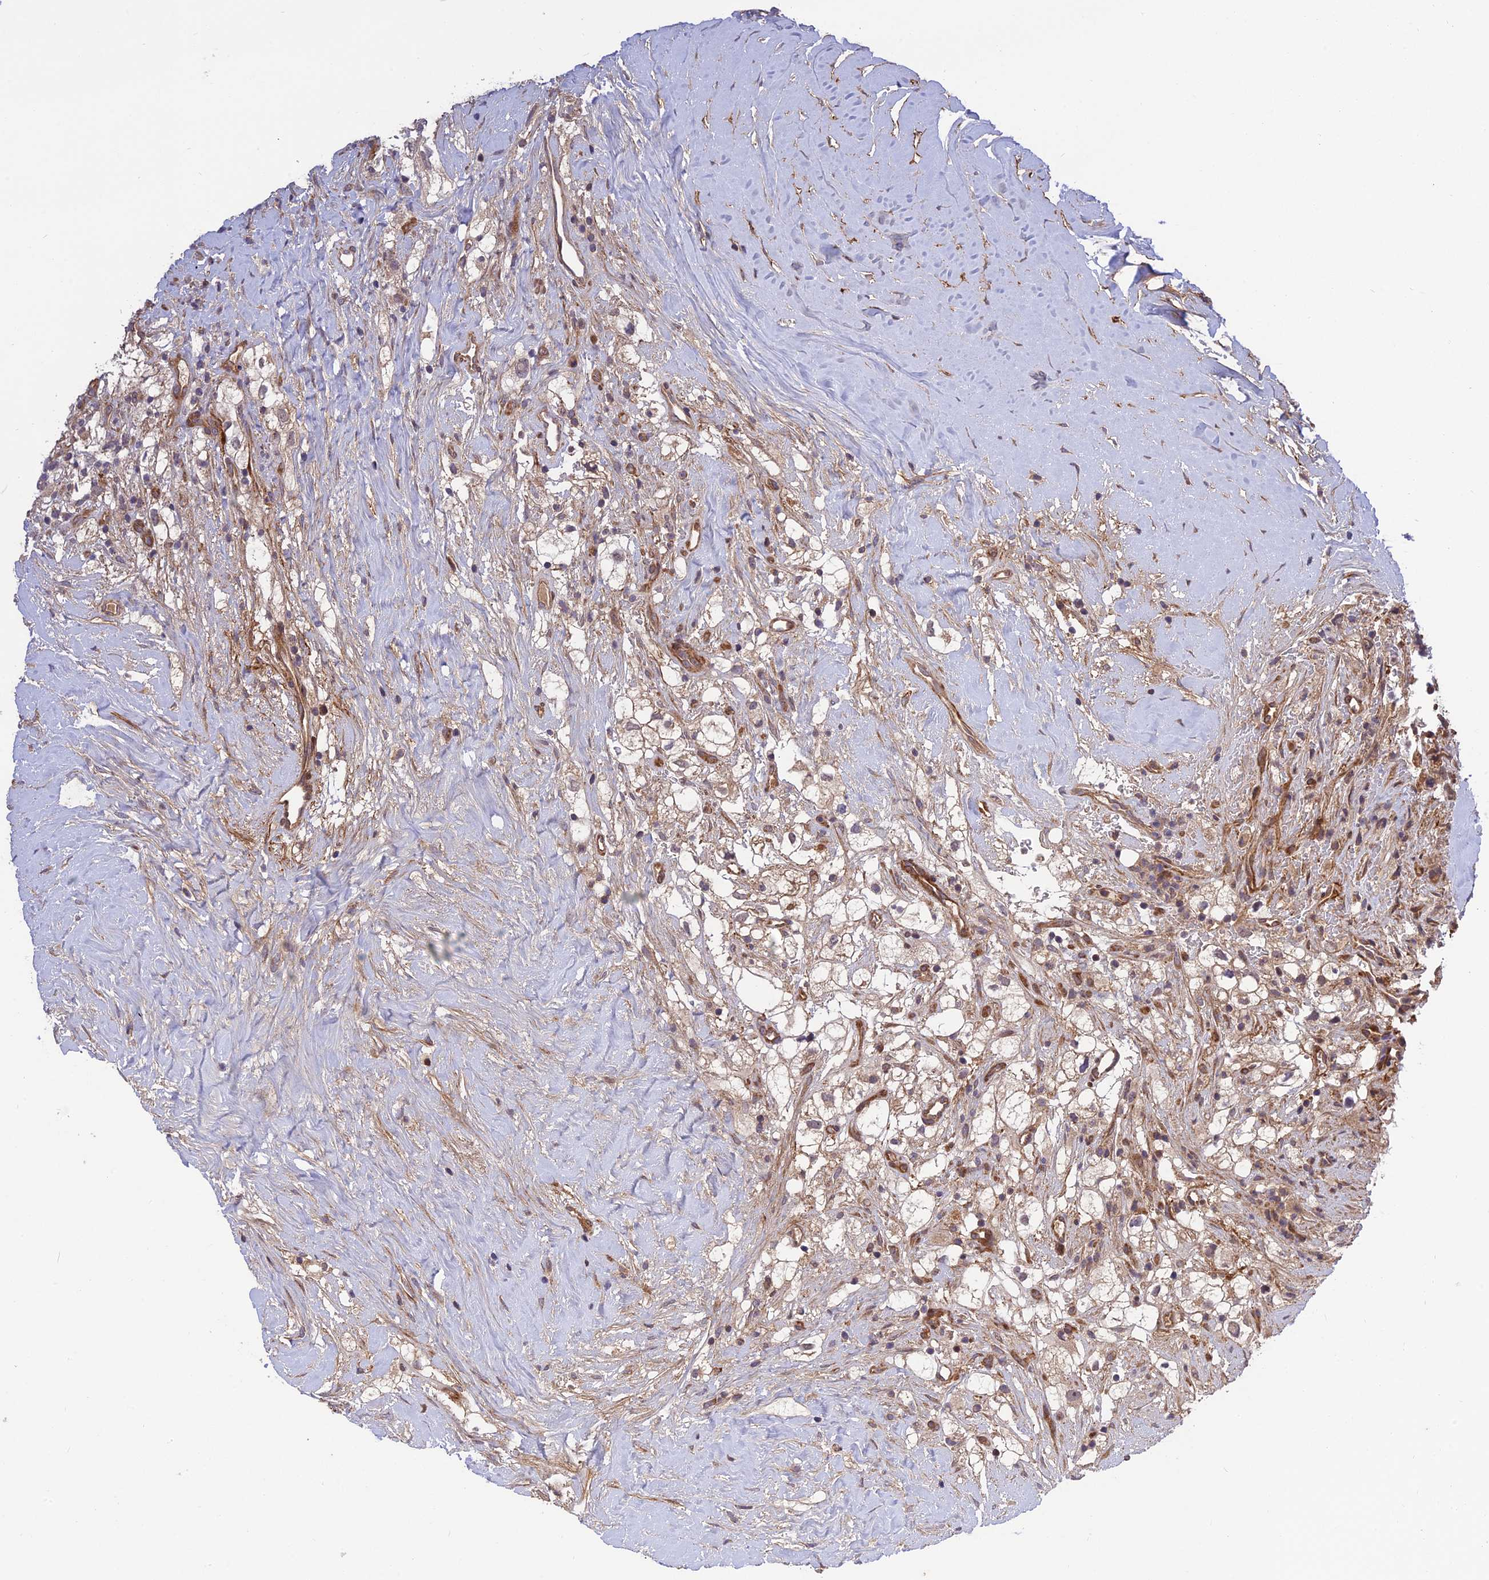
{"staining": {"intensity": "moderate", "quantity": ">75%", "location": "cytoplasmic/membranous"}, "tissue": "renal cancer", "cell_type": "Tumor cells", "image_type": "cancer", "snomed": [{"axis": "morphology", "description": "Adenocarcinoma, NOS"}, {"axis": "topography", "description": "Kidney"}], "caption": "There is medium levels of moderate cytoplasmic/membranous expression in tumor cells of renal adenocarcinoma, as demonstrated by immunohistochemical staining (brown color).", "gene": "PLEKHG2", "patient": {"sex": "male", "age": 59}}